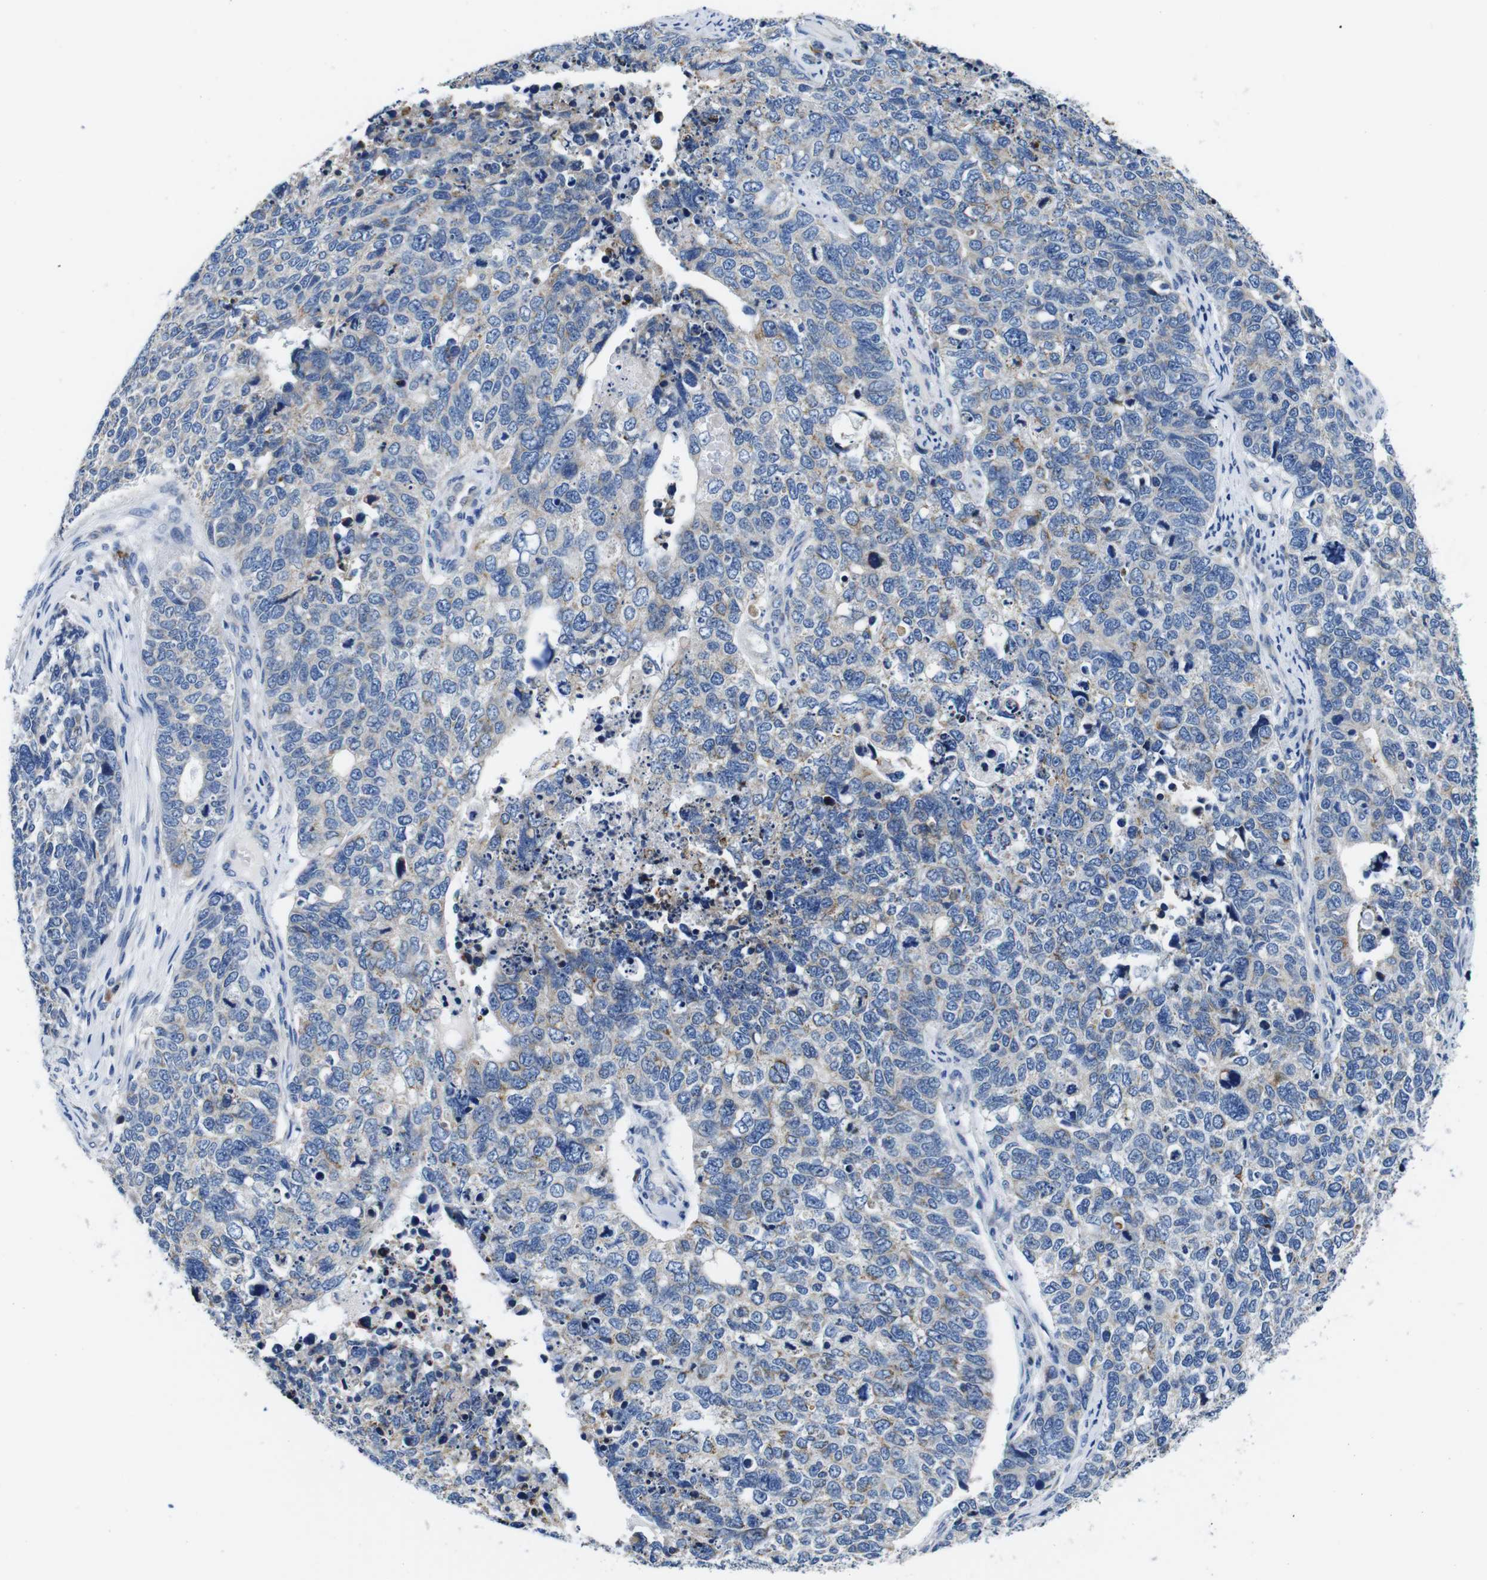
{"staining": {"intensity": "weak", "quantity": "<25%", "location": "cytoplasmic/membranous"}, "tissue": "cervical cancer", "cell_type": "Tumor cells", "image_type": "cancer", "snomed": [{"axis": "morphology", "description": "Squamous cell carcinoma, NOS"}, {"axis": "topography", "description": "Cervix"}], "caption": "The image shows no staining of tumor cells in cervical cancer.", "gene": "SNX19", "patient": {"sex": "female", "age": 63}}